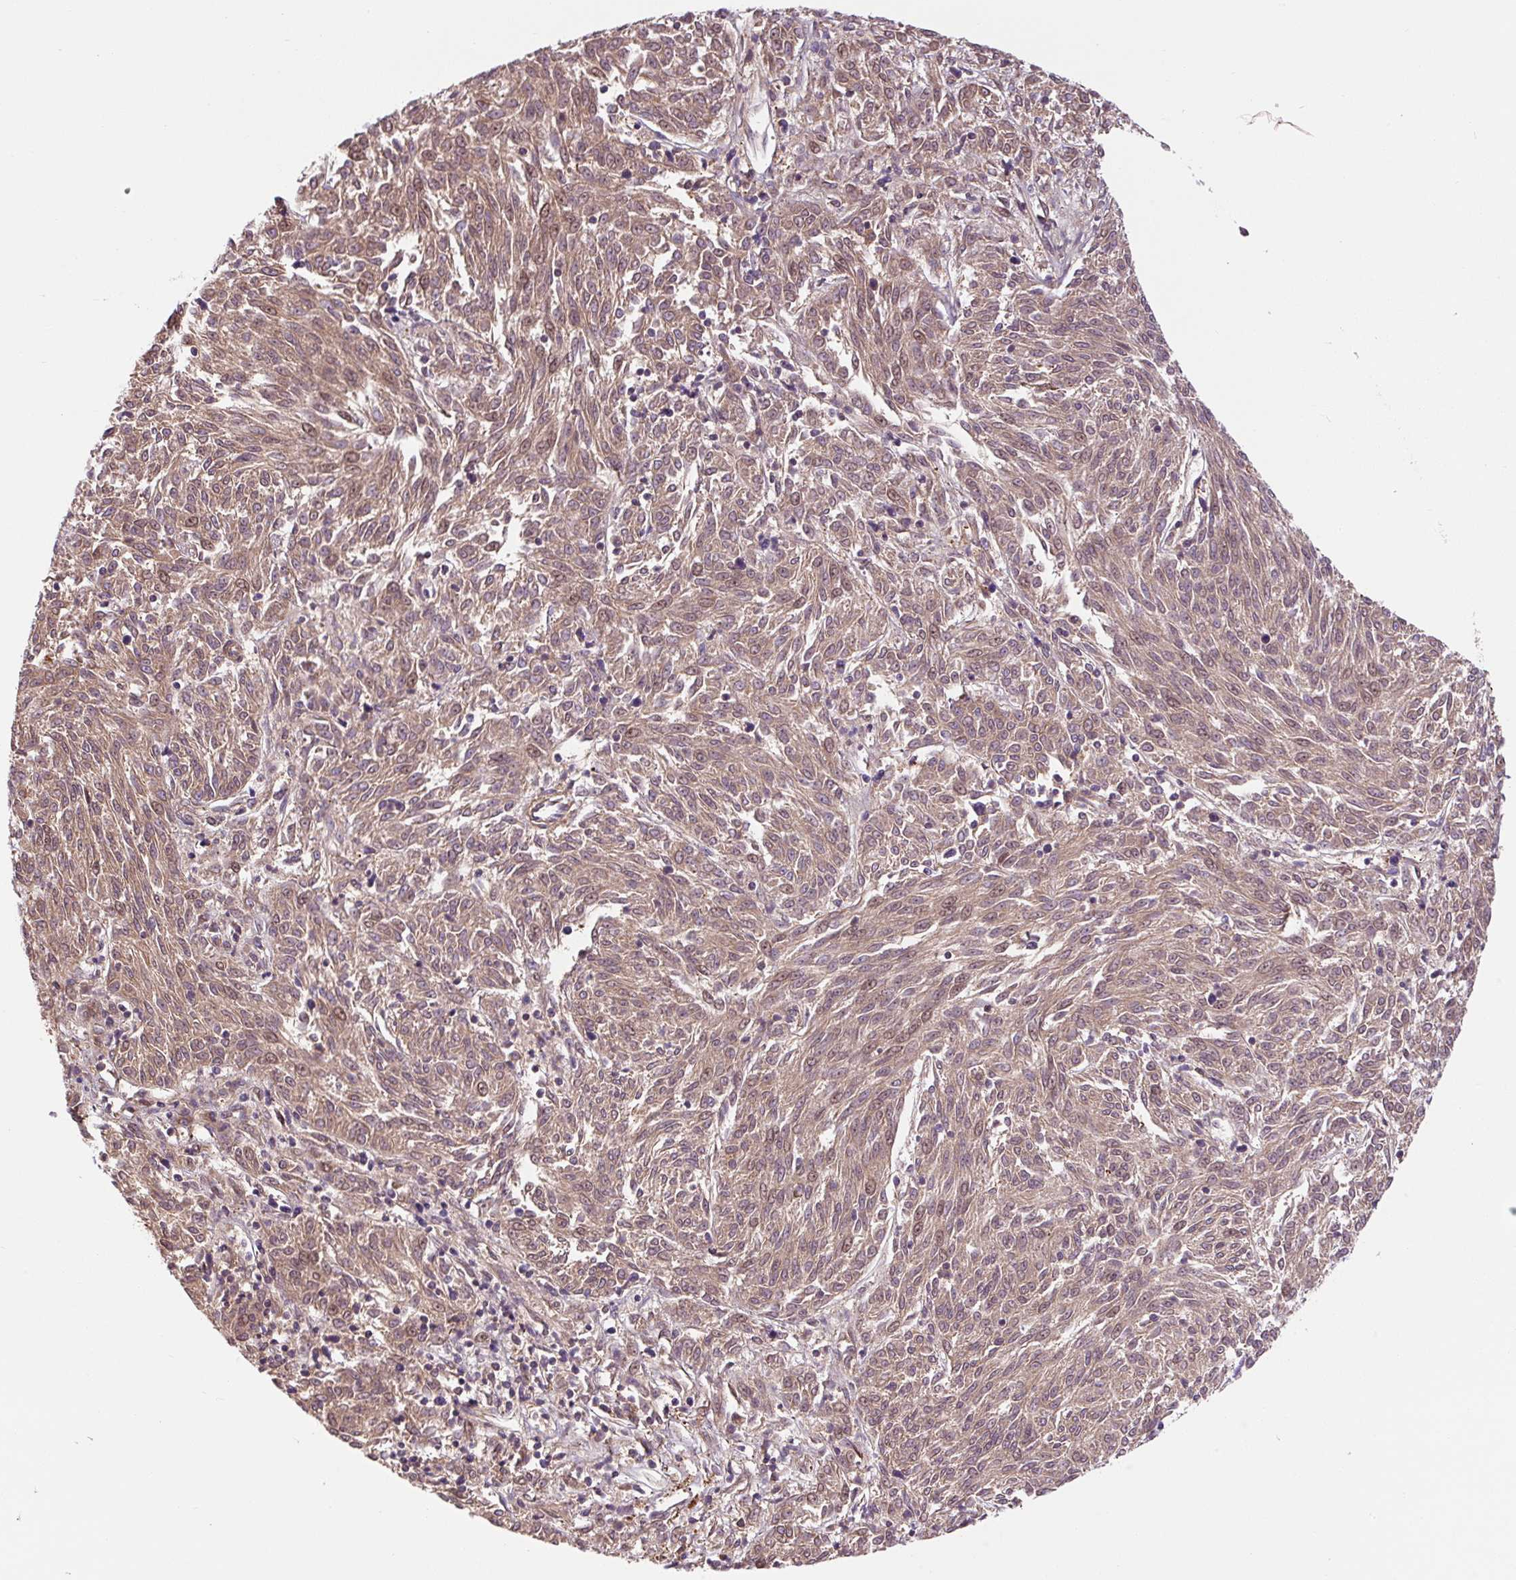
{"staining": {"intensity": "moderate", "quantity": ">75%", "location": "cytoplasmic/membranous,nuclear"}, "tissue": "melanoma", "cell_type": "Tumor cells", "image_type": "cancer", "snomed": [{"axis": "morphology", "description": "Malignant melanoma, NOS"}, {"axis": "topography", "description": "Skin"}], "caption": "Tumor cells display medium levels of moderate cytoplasmic/membranous and nuclear staining in about >75% of cells in human melanoma. (DAB (3,3'-diaminobenzidine) = brown stain, brightfield microscopy at high magnification).", "gene": "FUT10", "patient": {"sex": "female", "age": 72}}